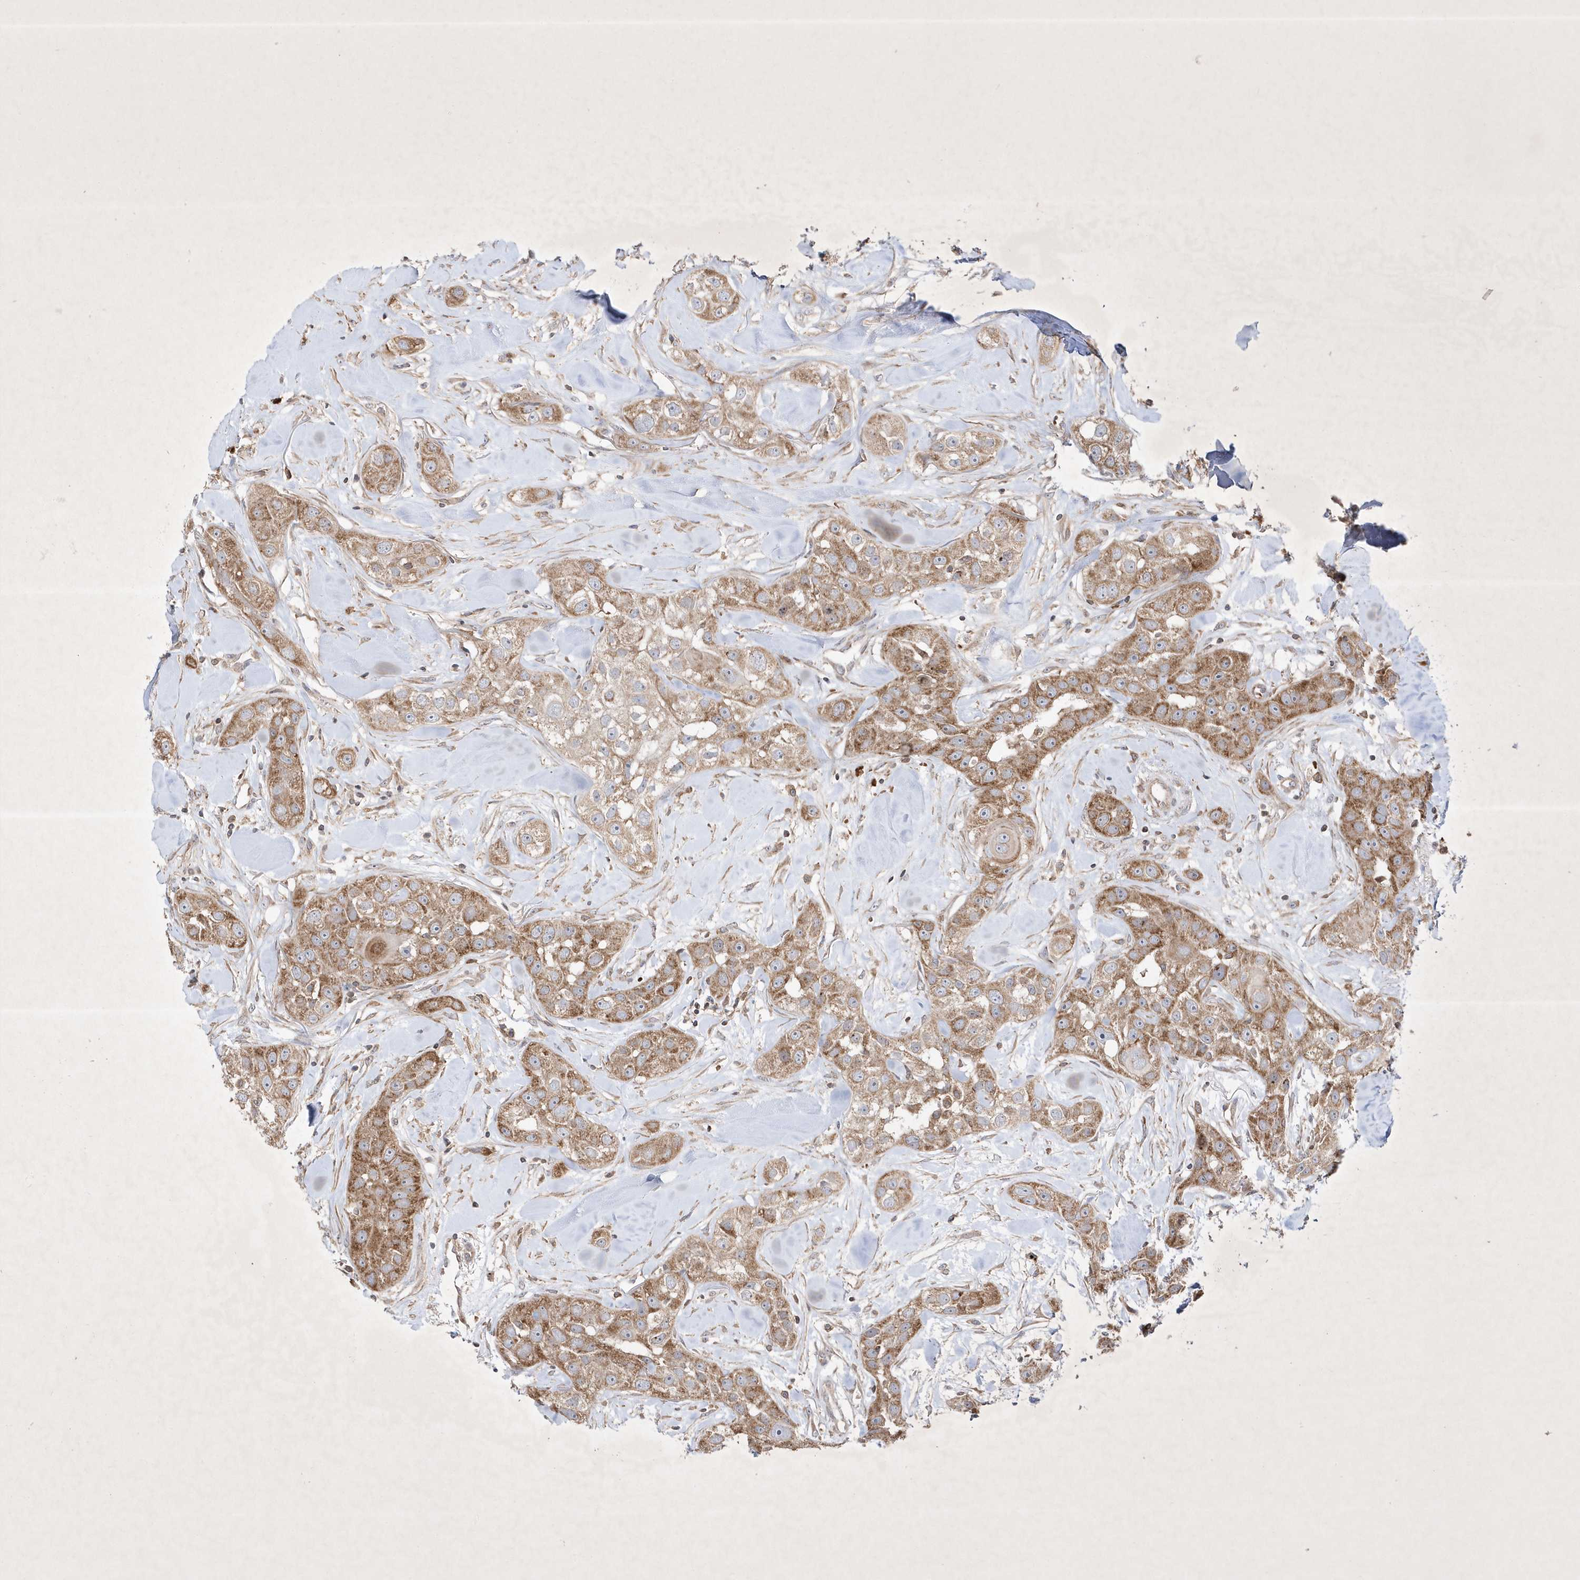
{"staining": {"intensity": "moderate", "quantity": ">75%", "location": "cytoplasmic/membranous"}, "tissue": "head and neck cancer", "cell_type": "Tumor cells", "image_type": "cancer", "snomed": [{"axis": "morphology", "description": "Normal tissue, NOS"}, {"axis": "morphology", "description": "Squamous cell carcinoma, NOS"}, {"axis": "topography", "description": "Skeletal muscle"}, {"axis": "topography", "description": "Head-Neck"}], "caption": "Head and neck cancer stained for a protein shows moderate cytoplasmic/membranous positivity in tumor cells.", "gene": "OPA1", "patient": {"sex": "male", "age": 51}}